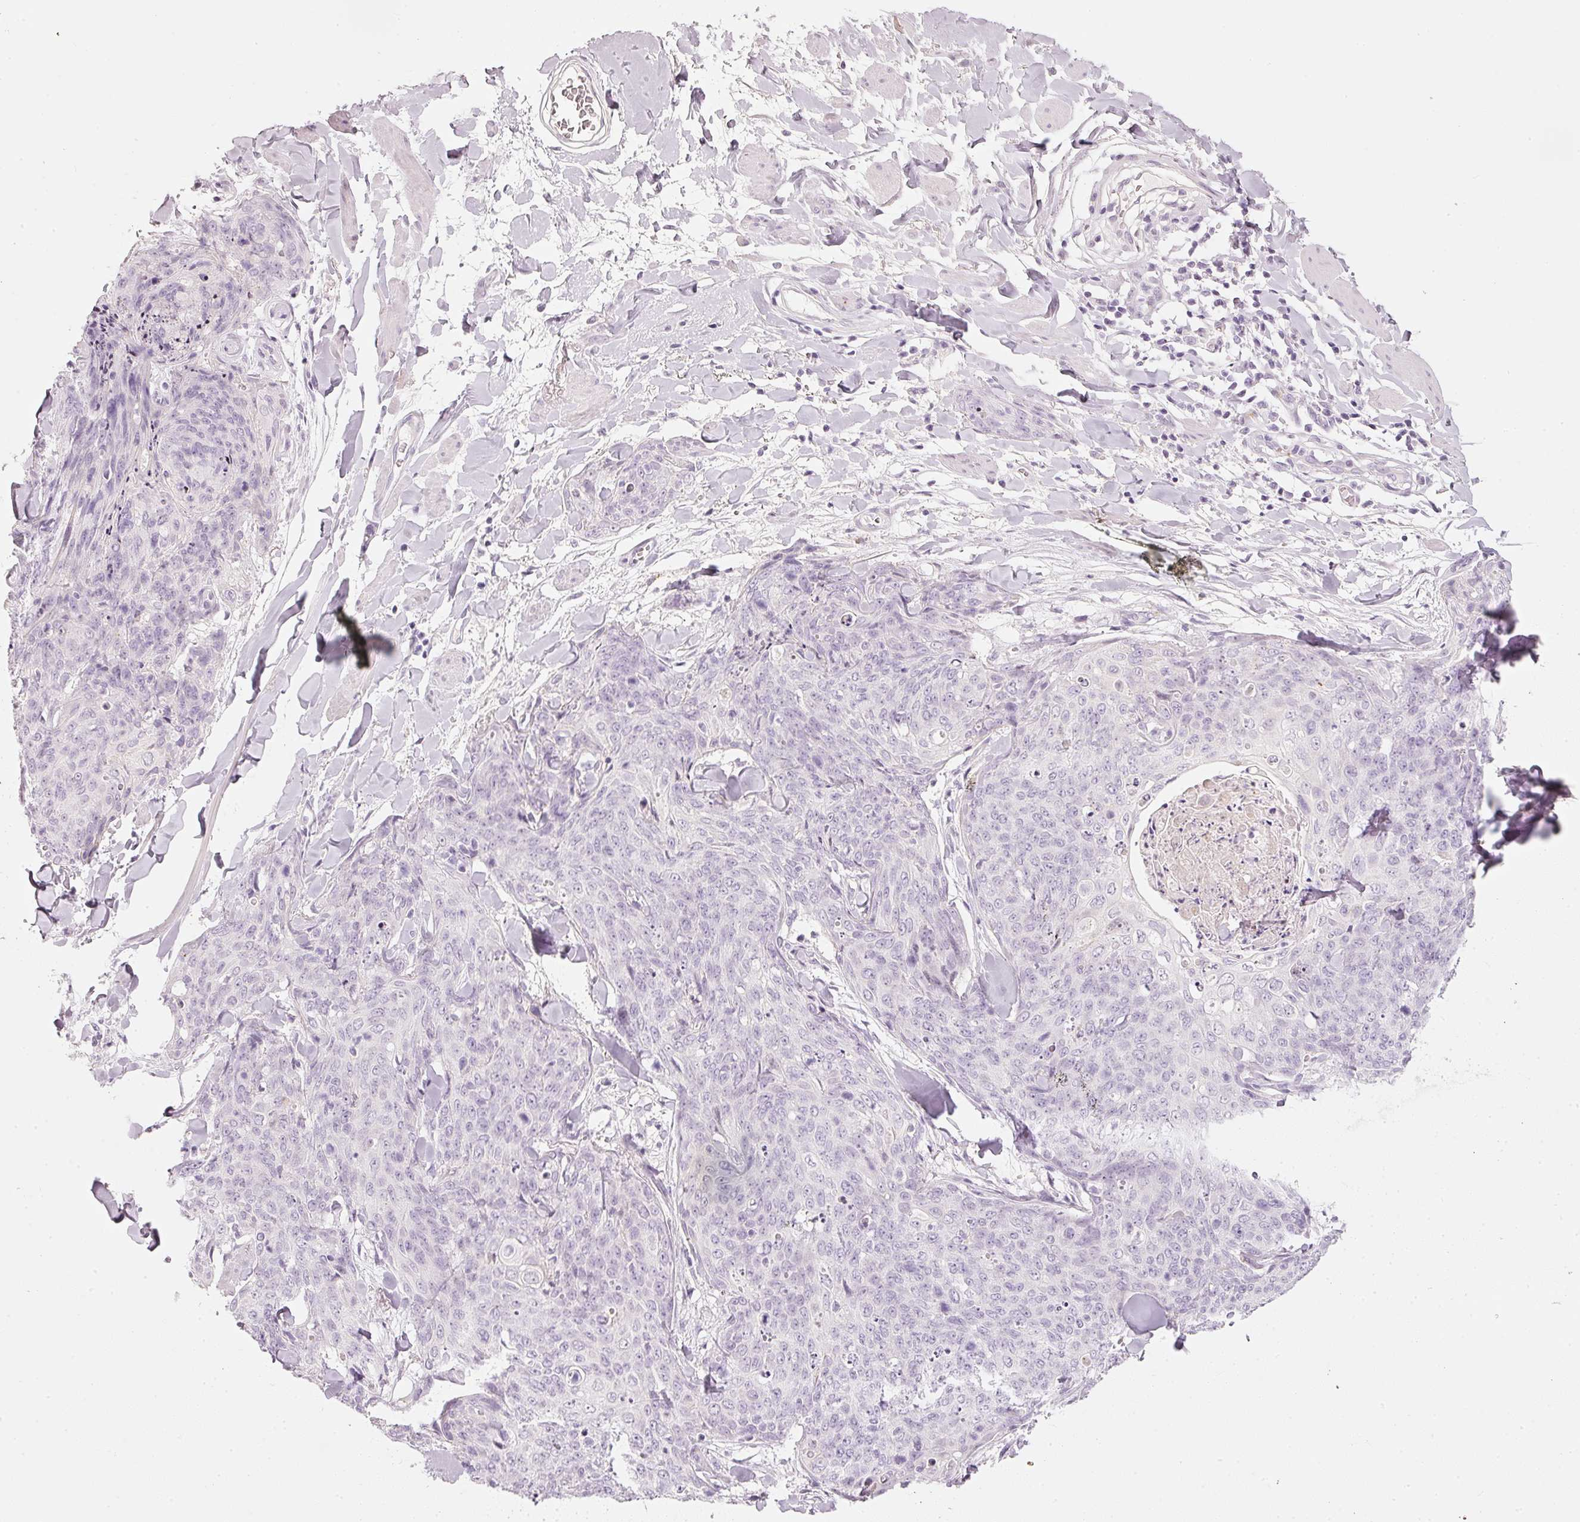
{"staining": {"intensity": "negative", "quantity": "none", "location": "none"}, "tissue": "skin cancer", "cell_type": "Tumor cells", "image_type": "cancer", "snomed": [{"axis": "morphology", "description": "Squamous cell carcinoma, NOS"}, {"axis": "topography", "description": "Skin"}, {"axis": "topography", "description": "Vulva"}], "caption": "Human skin squamous cell carcinoma stained for a protein using IHC shows no expression in tumor cells.", "gene": "LECT2", "patient": {"sex": "female", "age": 85}}